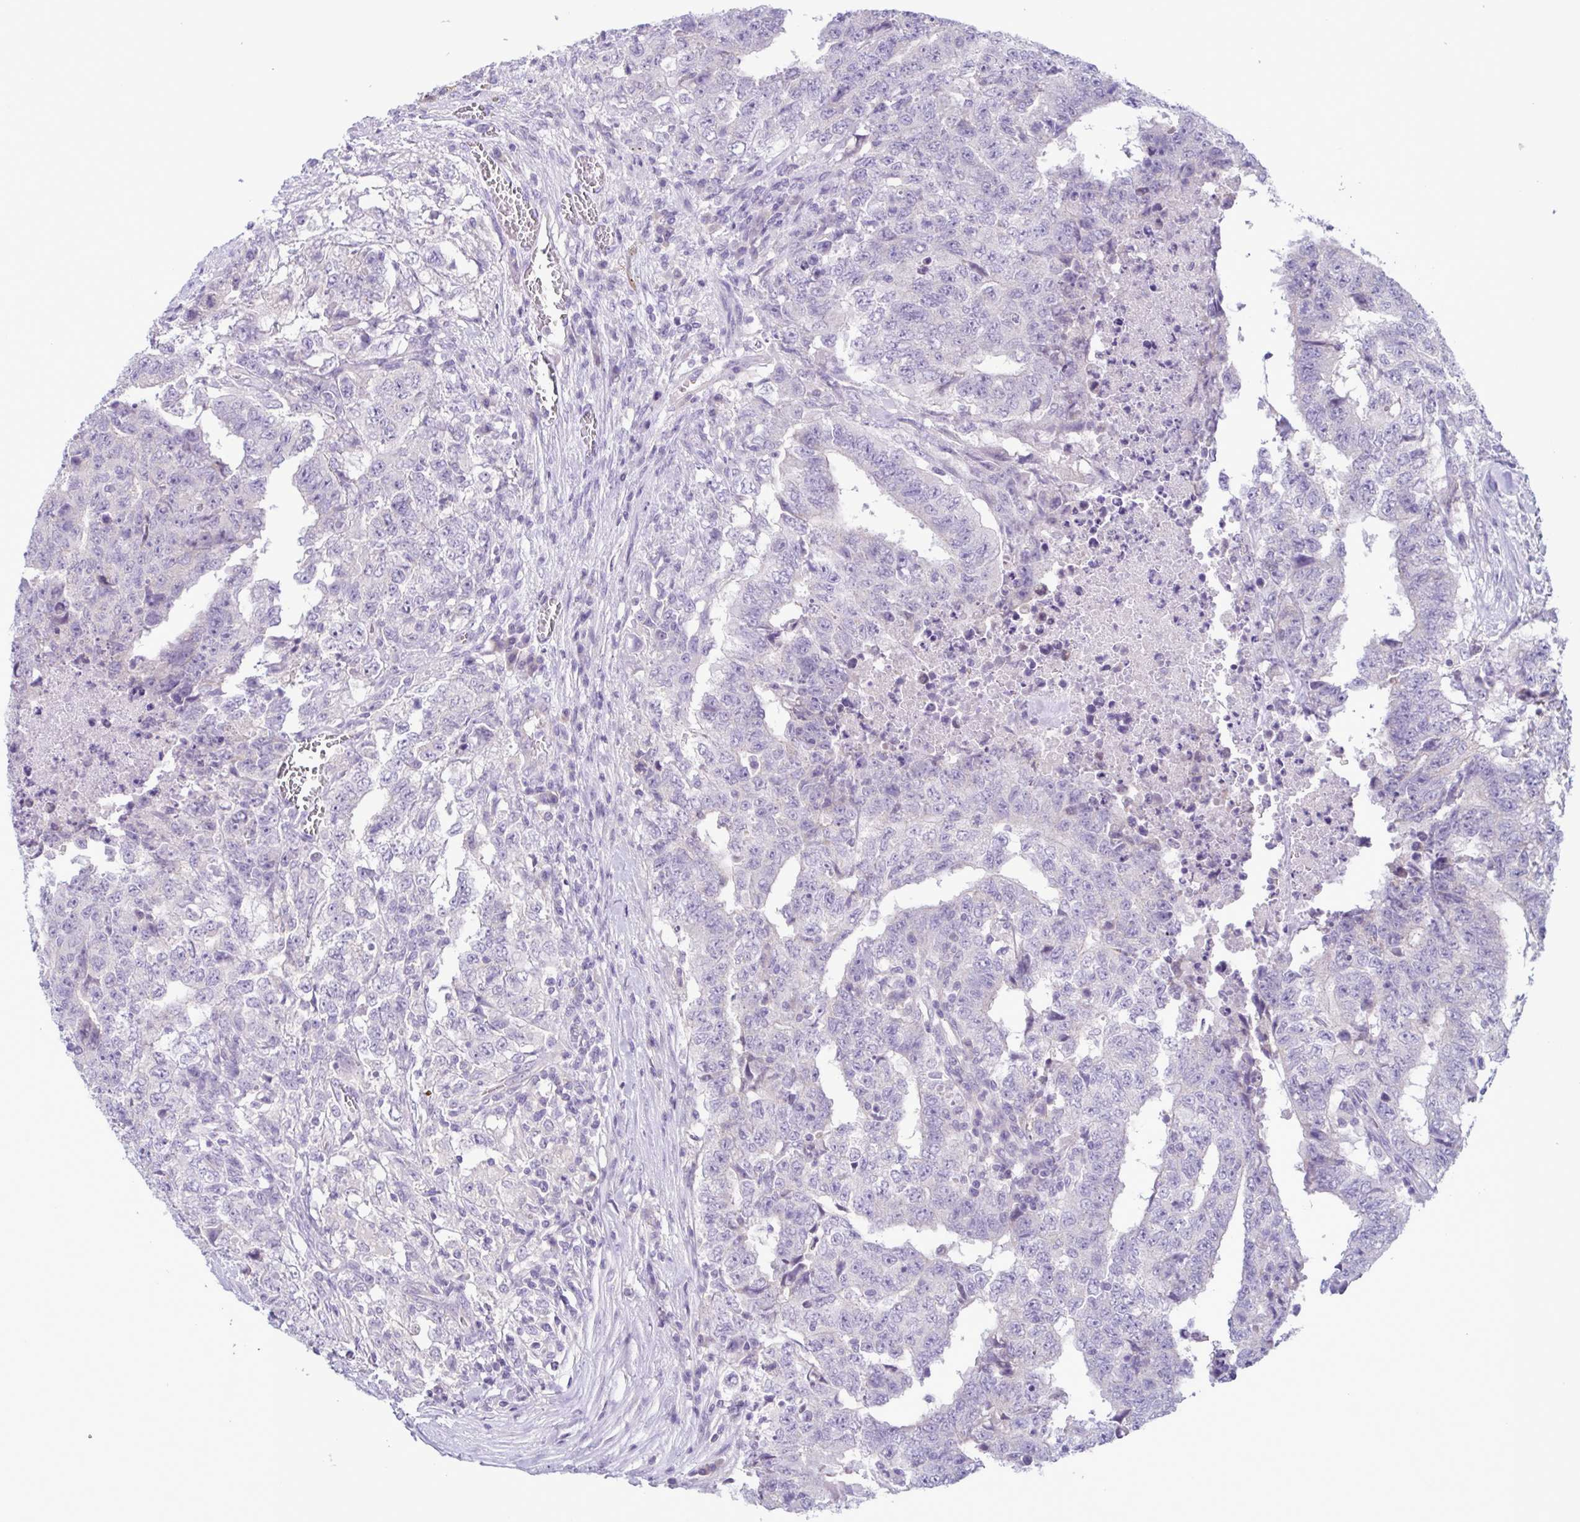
{"staining": {"intensity": "negative", "quantity": "none", "location": "none"}, "tissue": "testis cancer", "cell_type": "Tumor cells", "image_type": "cancer", "snomed": [{"axis": "morphology", "description": "Carcinoma, Embryonal, NOS"}, {"axis": "topography", "description": "Testis"}], "caption": "High magnification brightfield microscopy of embryonal carcinoma (testis) stained with DAB (brown) and counterstained with hematoxylin (blue): tumor cells show no significant staining. (IHC, brightfield microscopy, high magnification).", "gene": "INAFM1", "patient": {"sex": "male", "age": 24}}